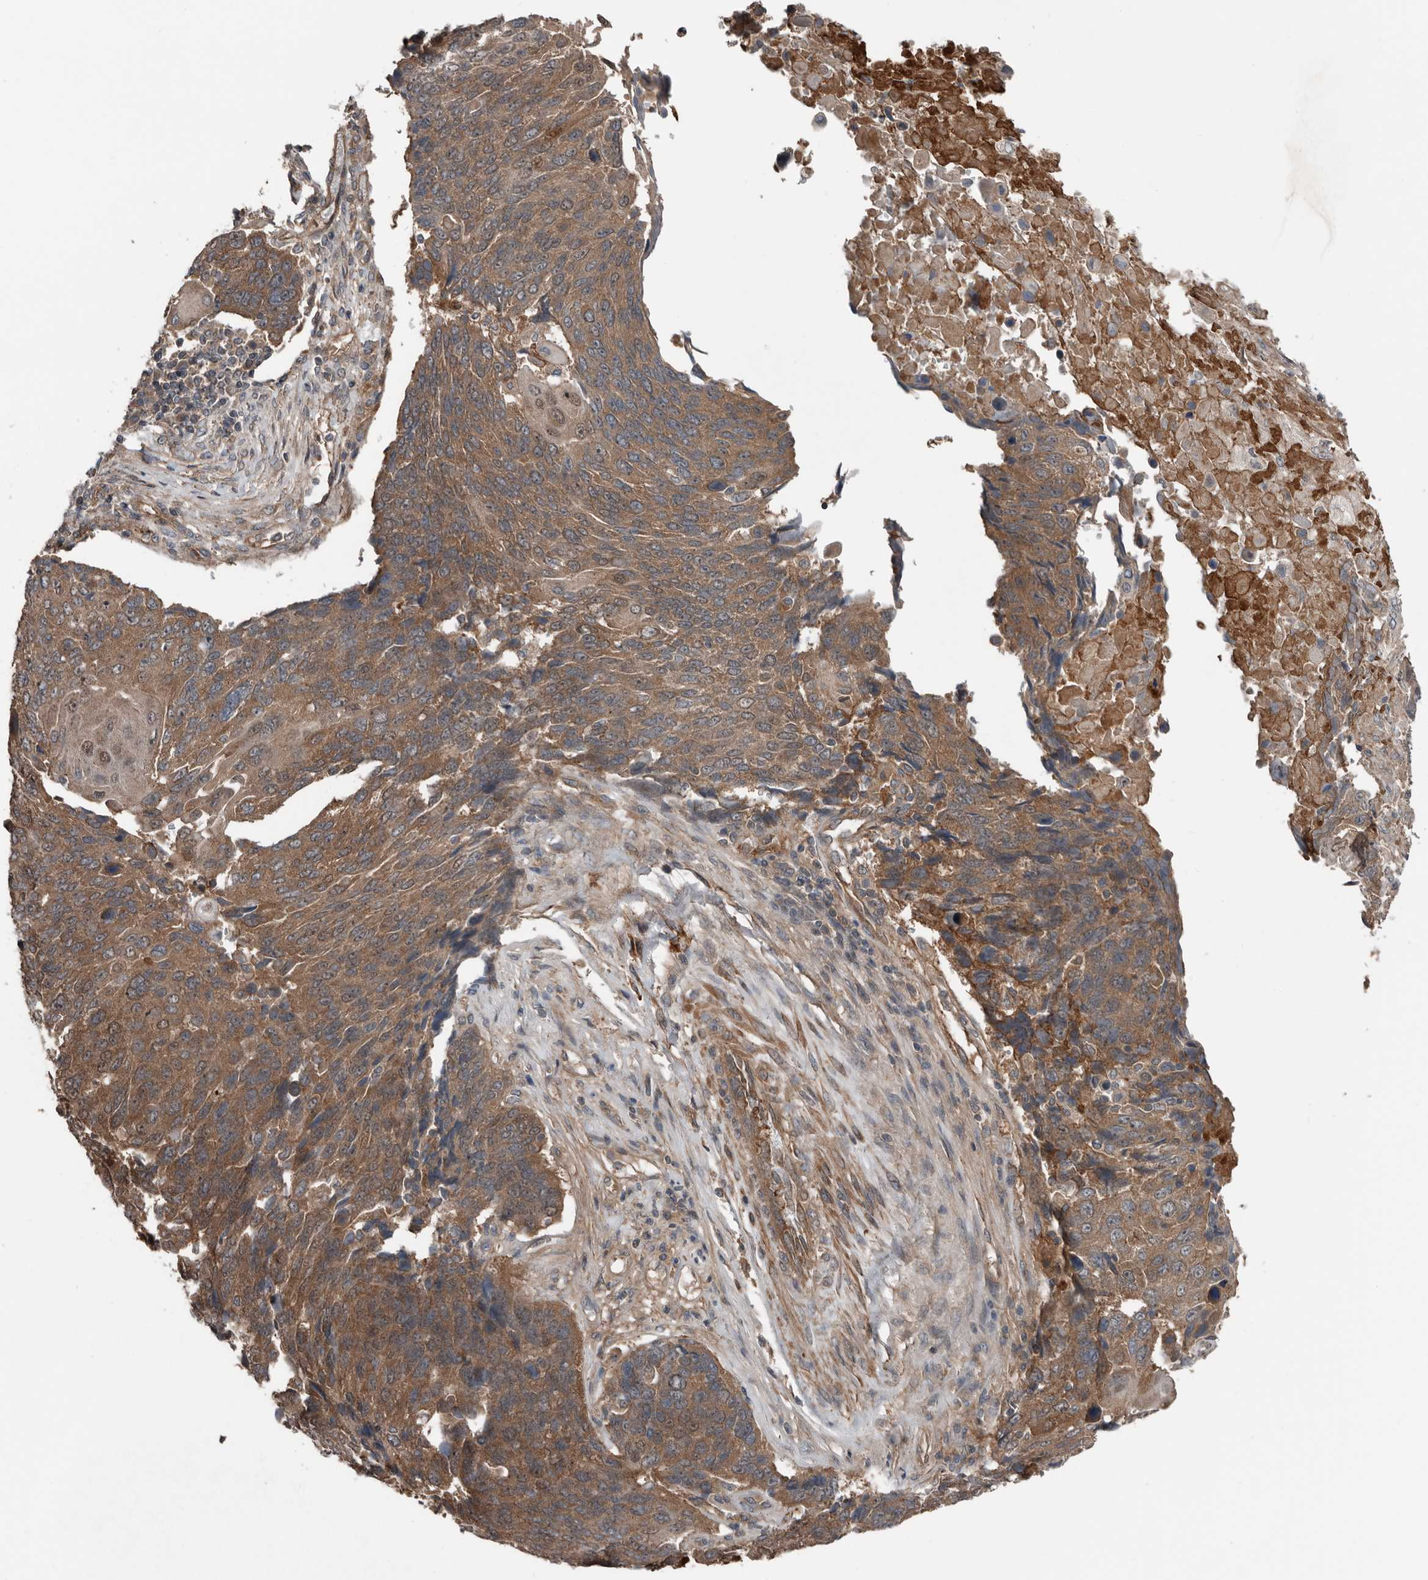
{"staining": {"intensity": "moderate", "quantity": ">75%", "location": "cytoplasmic/membranous"}, "tissue": "lung cancer", "cell_type": "Tumor cells", "image_type": "cancer", "snomed": [{"axis": "morphology", "description": "Squamous cell carcinoma, NOS"}, {"axis": "topography", "description": "Lung"}], "caption": "Immunohistochemistry (IHC) photomicrograph of human lung squamous cell carcinoma stained for a protein (brown), which reveals medium levels of moderate cytoplasmic/membranous positivity in about >75% of tumor cells.", "gene": "DNAJB4", "patient": {"sex": "male", "age": 66}}